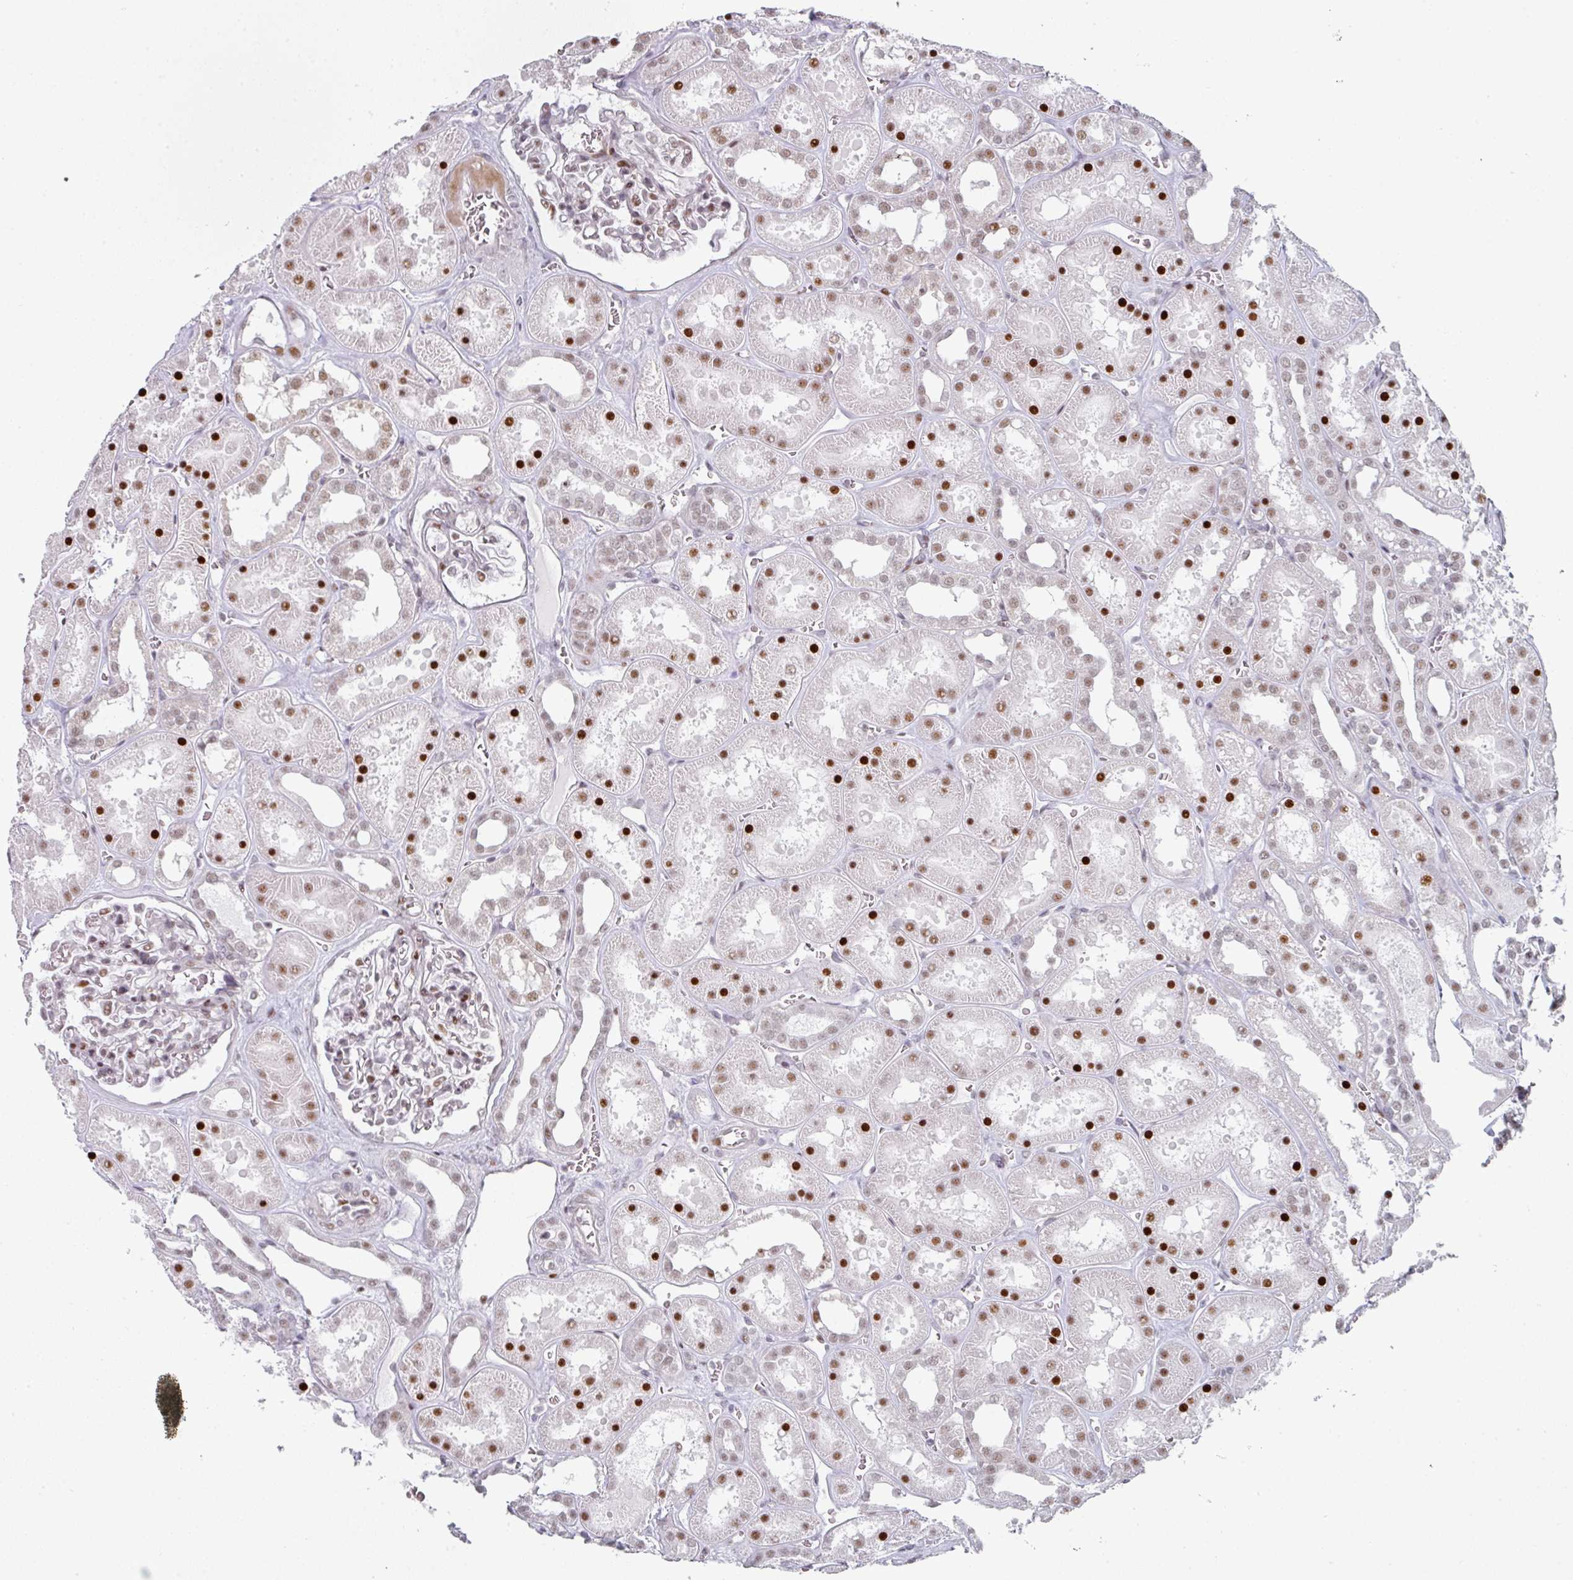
{"staining": {"intensity": "moderate", "quantity": "25%-75%", "location": "nuclear"}, "tissue": "kidney", "cell_type": "Cells in glomeruli", "image_type": "normal", "snomed": [{"axis": "morphology", "description": "Normal tissue, NOS"}, {"axis": "topography", "description": "Kidney"}], "caption": "Protein positivity by immunohistochemistry displays moderate nuclear positivity in about 25%-75% of cells in glomeruli in normal kidney.", "gene": "SF3B5", "patient": {"sex": "female", "age": 41}}